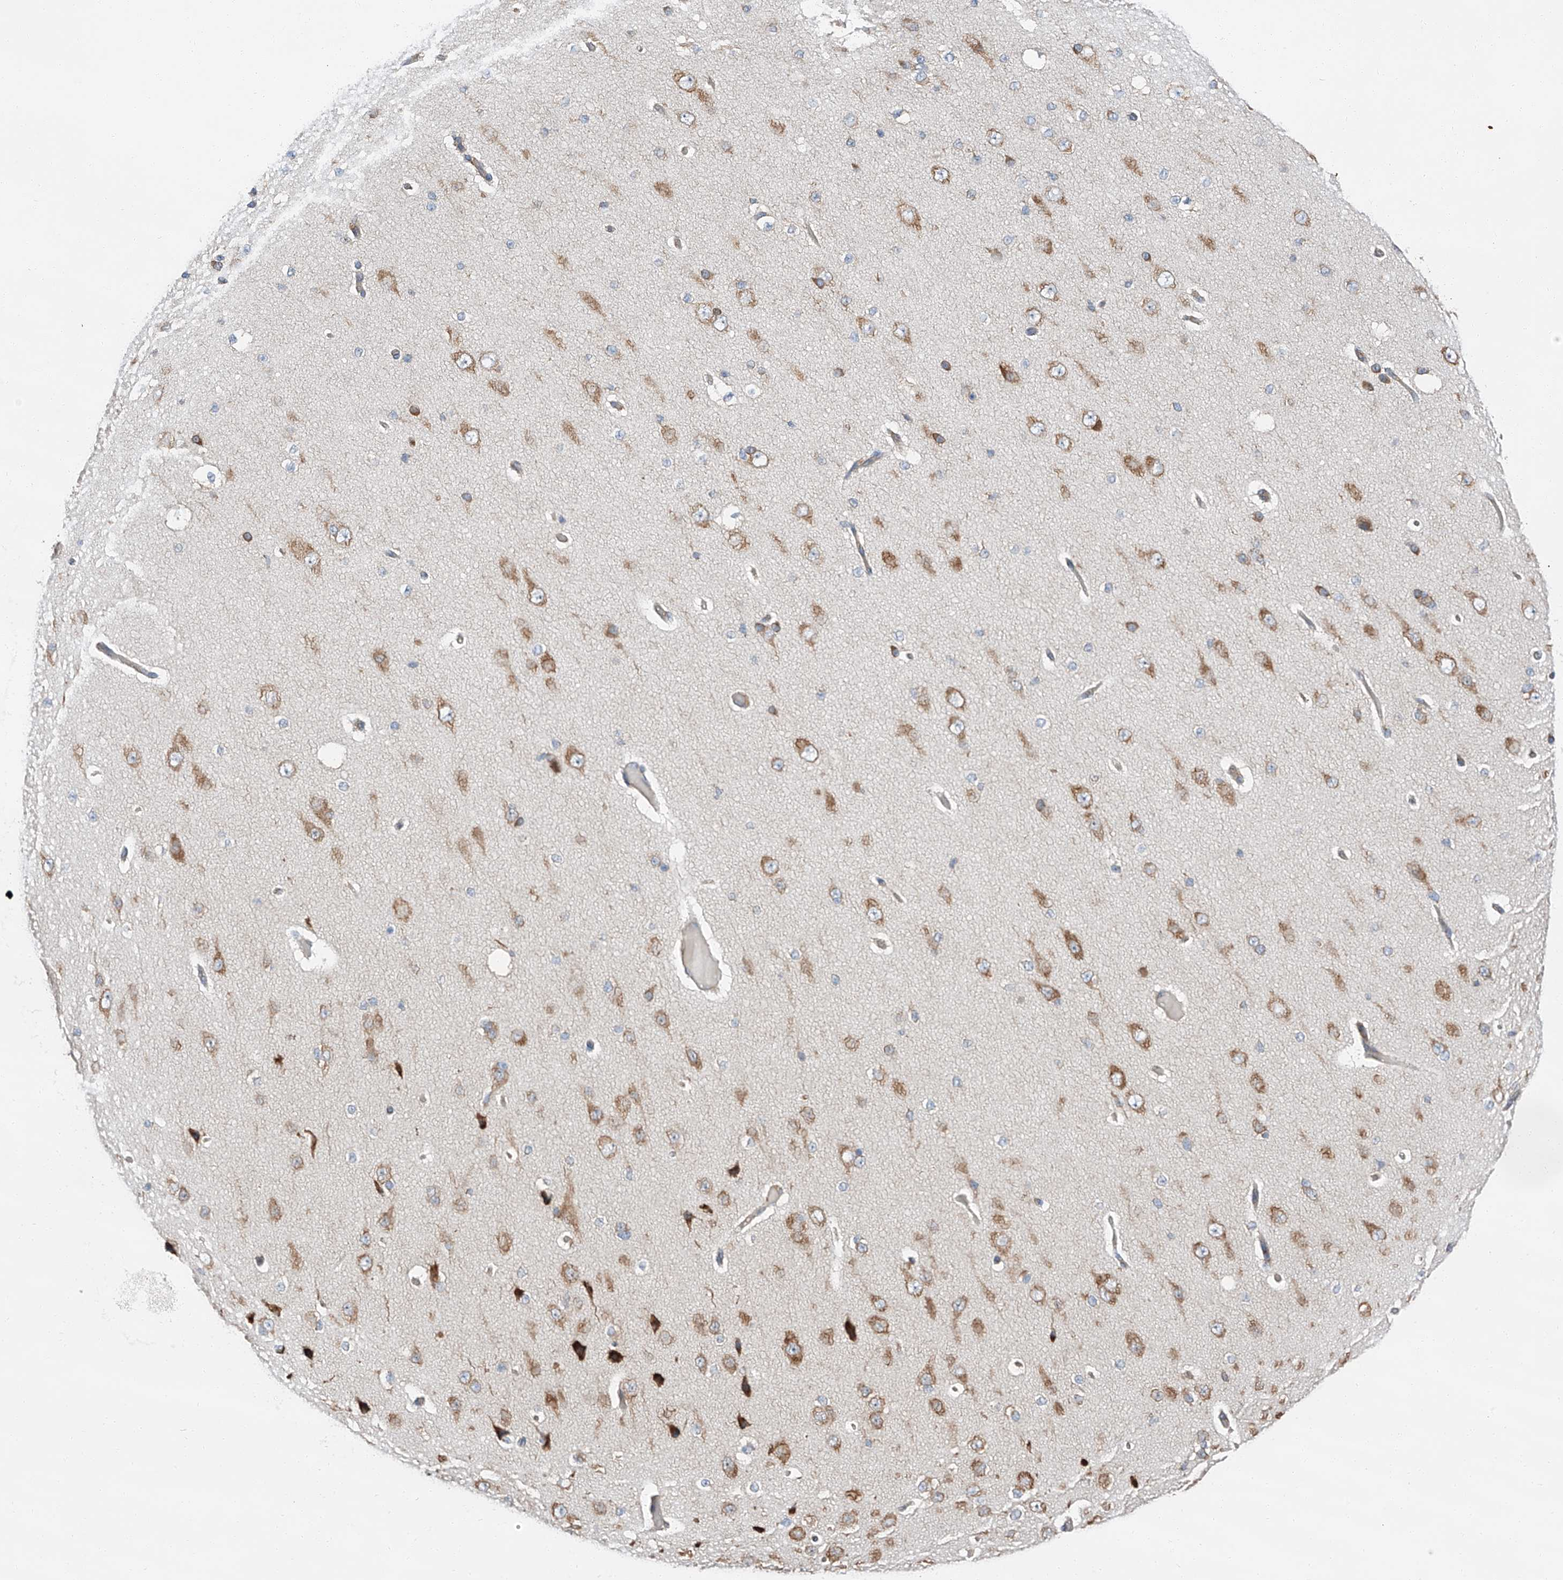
{"staining": {"intensity": "weak", "quantity": ">75%", "location": "cytoplasmic/membranous"}, "tissue": "cerebral cortex", "cell_type": "Endothelial cells", "image_type": "normal", "snomed": [{"axis": "morphology", "description": "Normal tissue, NOS"}, {"axis": "morphology", "description": "Developmental malformation"}, {"axis": "topography", "description": "Cerebral cortex"}], "caption": "This image exhibits IHC staining of benign cerebral cortex, with low weak cytoplasmic/membranous staining in about >75% of endothelial cells.", "gene": "ZC3H15", "patient": {"sex": "female", "age": 30}}